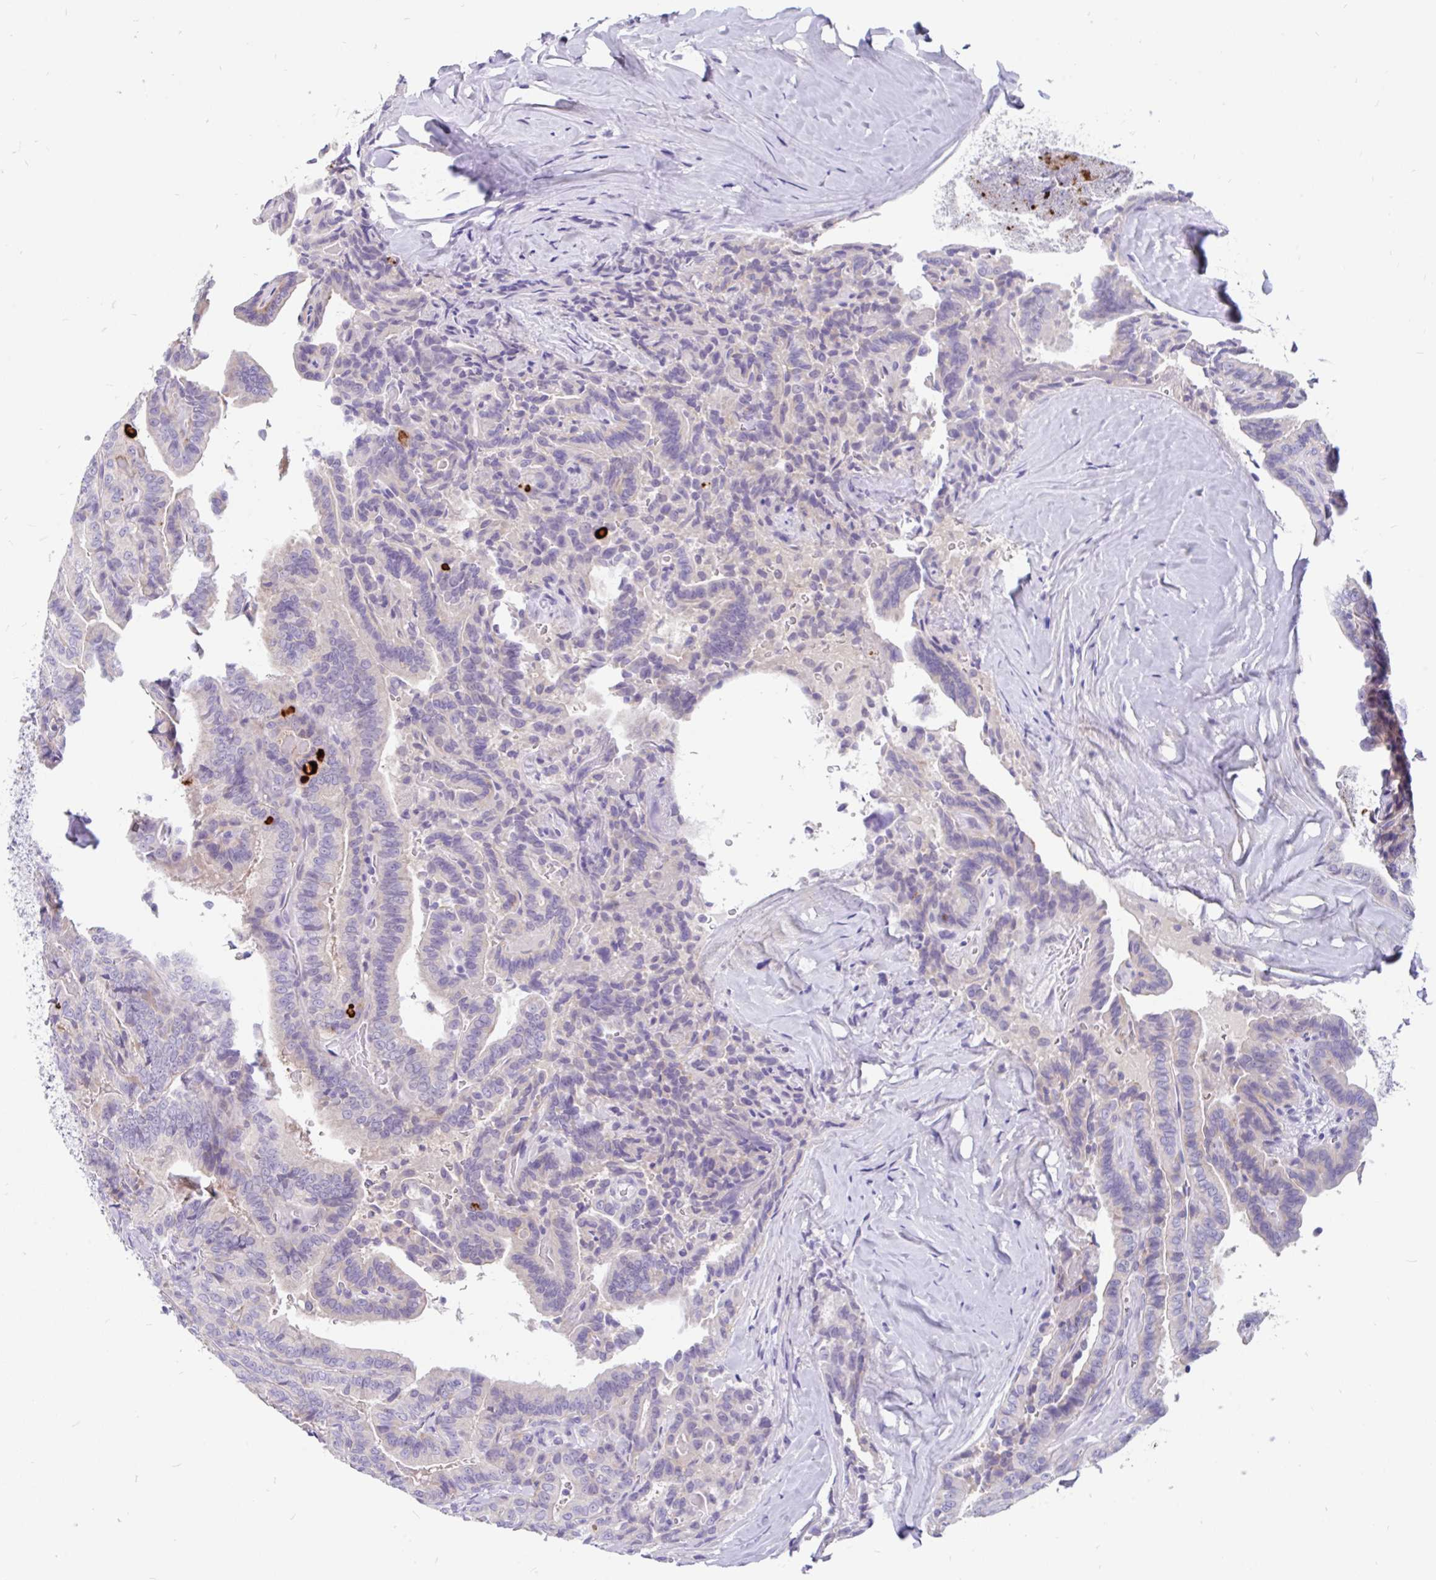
{"staining": {"intensity": "negative", "quantity": "none", "location": "none"}, "tissue": "thyroid cancer", "cell_type": "Tumor cells", "image_type": "cancer", "snomed": [{"axis": "morphology", "description": "Papillary adenocarcinoma, NOS"}, {"axis": "topography", "description": "Thyroid gland"}], "caption": "This is a histopathology image of immunohistochemistry (IHC) staining of thyroid papillary adenocarcinoma, which shows no expression in tumor cells. (DAB (3,3'-diaminobenzidine) IHC visualized using brightfield microscopy, high magnification).", "gene": "KIAA2013", "patient": {"sex": "male", "age": 61}}